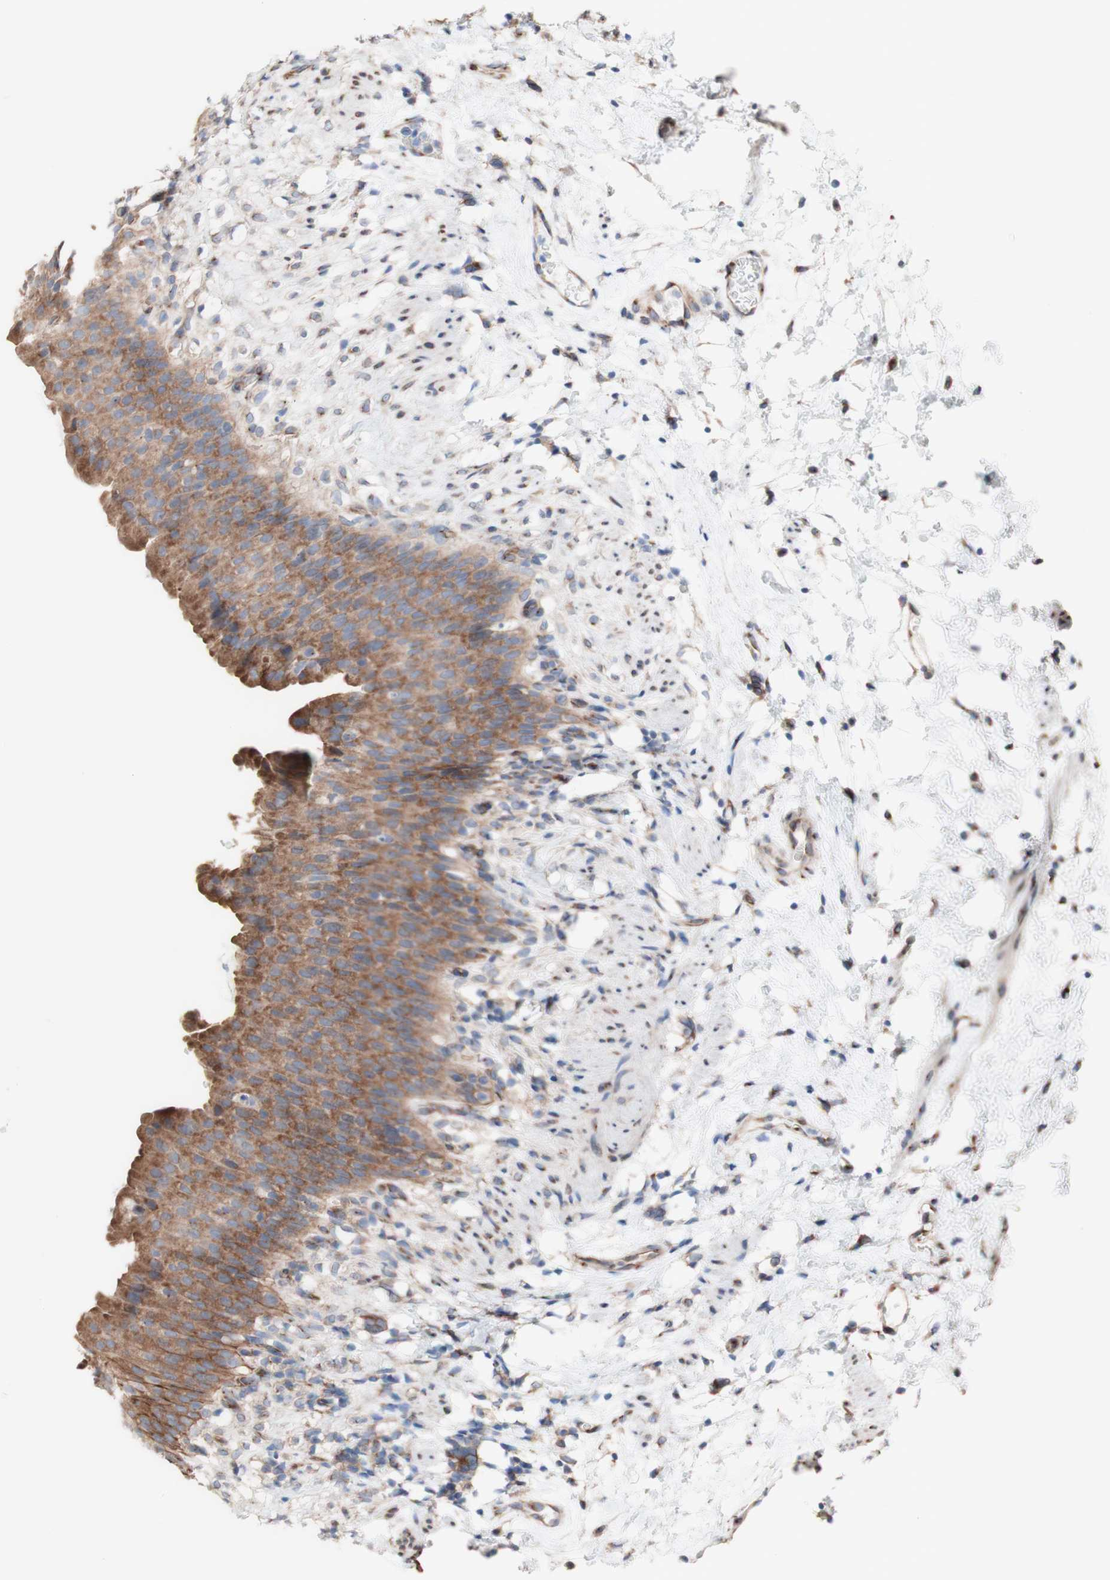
{"staining": {"intensity": "moderate", "quantity": ">75%", "location": "cytoplasmic/membranous"}, "tissue": "urinary bladder", "cell_type": "Urothelial cells", "image_type": "normal", "snomed": [{"axis": "morphology", "description": "Normal tissue, NOS"}, {"axis": "topography", "description": "Urinary bladder"}], "caption": "High-magnification brightfield microscopy of benign urinary bladder stained with DAB (3,3'-diaminobenzidine) (brown) and counterstained with hematoxylin (blue). urothelial cells exhibit moderate cytoplasmic/membranous positivity is identified in approximately>75% of cells.", "gene": "LRIG3", "patient": {"sex": "female", "age": 79}}